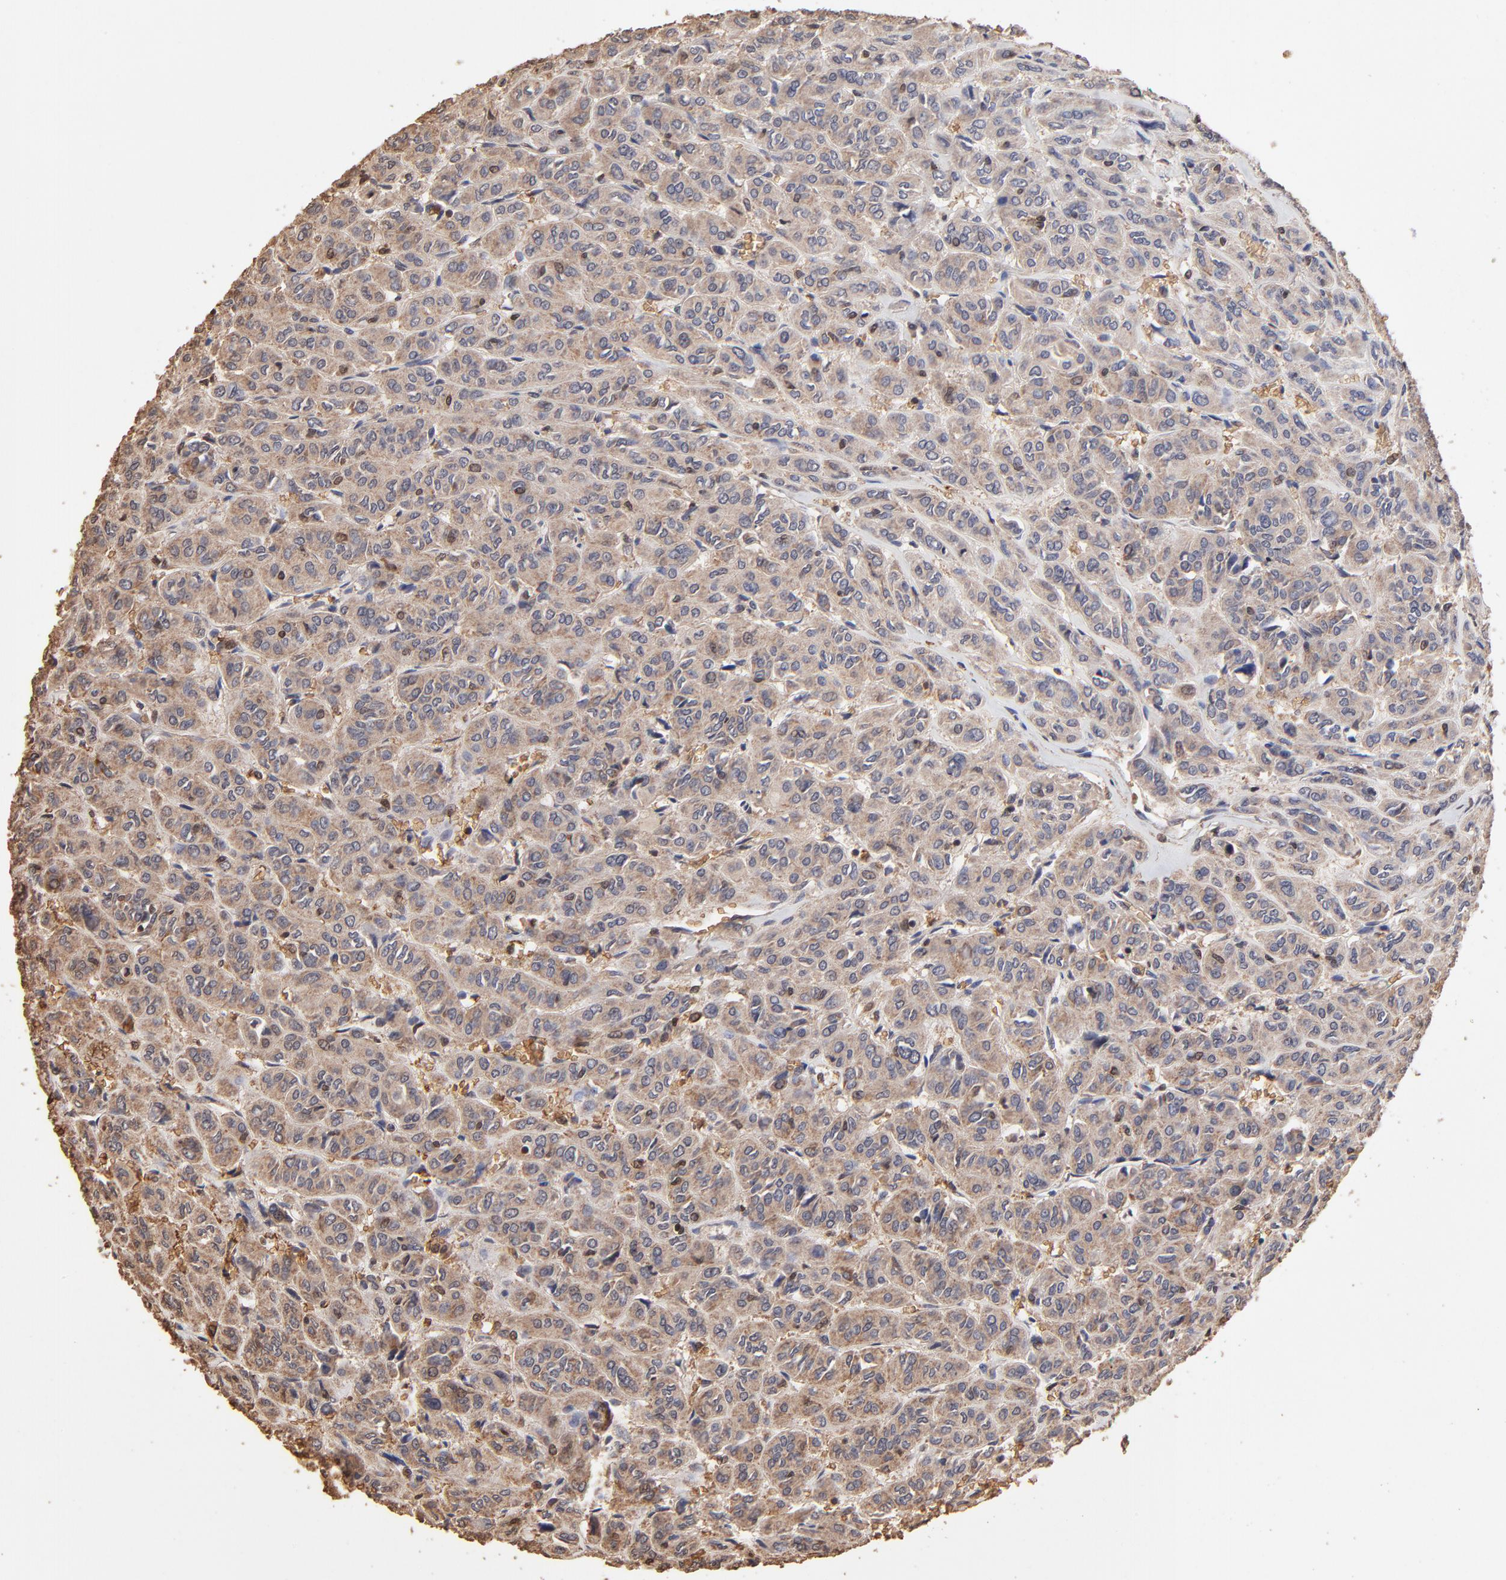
{"staining": {"intensity": "weak", "quantity": ">75%", "location": "cytoplasmic/membranous"}, "tissue": "thyroid cancer", "cell_type": "Tumor cells", "image_type": "cancer", "snomed": [{"axis": "morphology", "description": "Follicular adenoma carcinoma, NOS"}, {"axis": "topography", "description": "Thyroid gland"}], "caption": "A brown stain shows weak cytoplasmic/membranous staining of a protein in thyroid cancer (follicular adenoma carcinoma) tumor cells. (DAB (3,3'-diaminobenzidine) IHC, brown staining for protein, blue staining for nuclei).", "gene": "CASP1", "patient": {"sex": "female", "age": 71}}